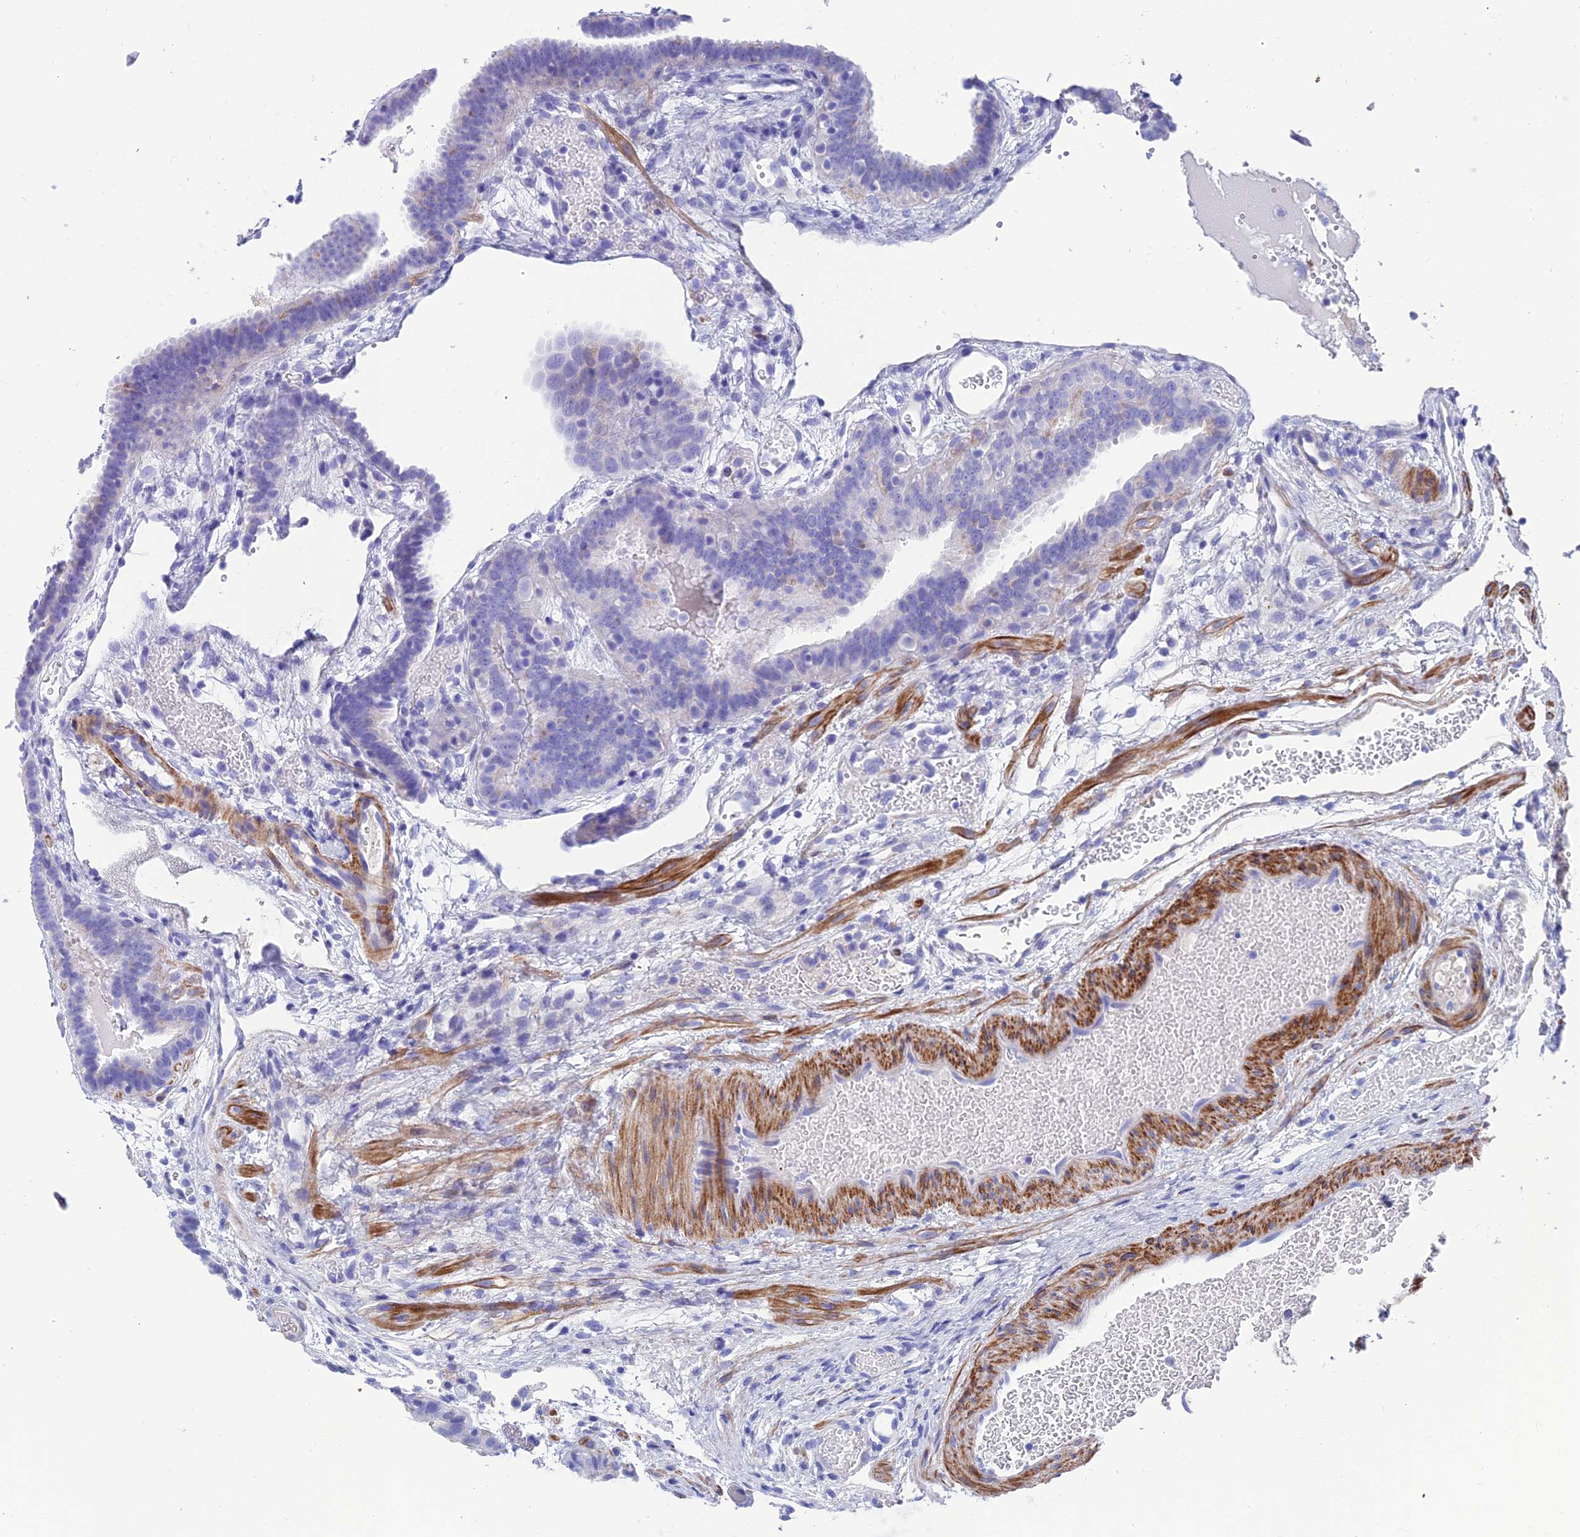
{"staining": {"intensity": "negative", "quantity": "none", "location": "none"}, "tissue": "fallopian tube", "cell_type": "Glandular cells", "image_type": "normal", "snomed": [{"axis": "morphology", "description": "Normal tissue, NOS"}, {"axis": "topography", "description": "Fallopian tube"}], "caption": "Glandular cells show no significant protein positivity in unremarkable fallopian tube. The staining is performed using DAB (3,3'-diaminobenzidine) brown chromogen with nuclei counter-stained in using hematoxylin.", "gene": "GNG11", "patient": {"sex": "female", "age": 37}}